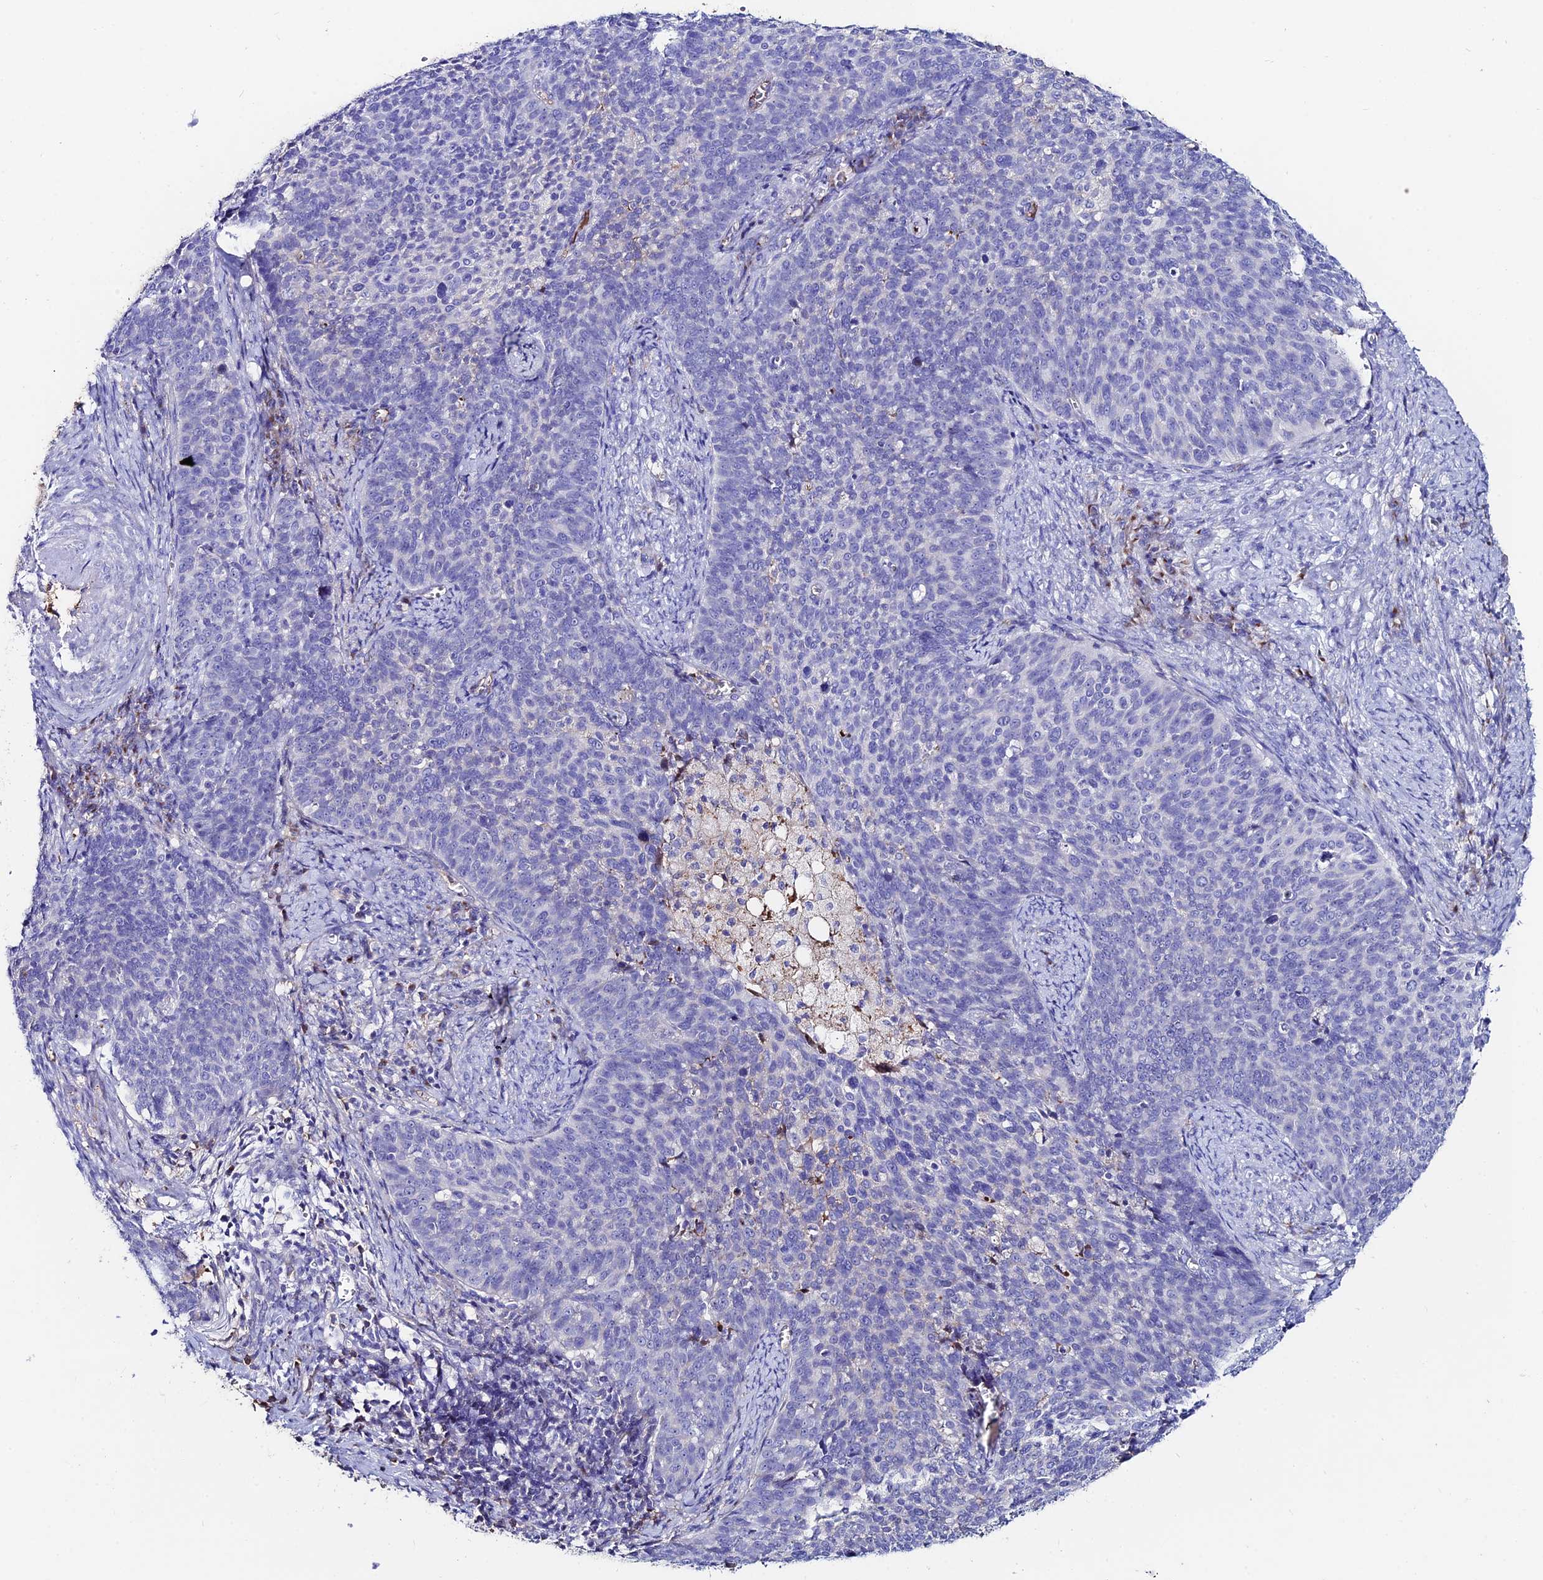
{"staining": {"intensity": "negative", "quantity": "none", "location": "none"}, "tissue": "cervical cancer", "cell_type": "Tumor cells", "image_type": "cancer", "snomed": [{"axis": "morphology", "description": "Normal tissue, NOS"}, {"axis": "morphology", "description": "Squamous cell carcinoma, NOS"}, {"axis": "topography", "description": "Cervix"}], "caption": "This is an immunohistochemistry (IHC) micrograph of cervical cancer (squamous cell carcinoma). There is no positivity in tumor cells.", "gene": "SLC25A16", "patient": {"sex": "female", "age": 39}}